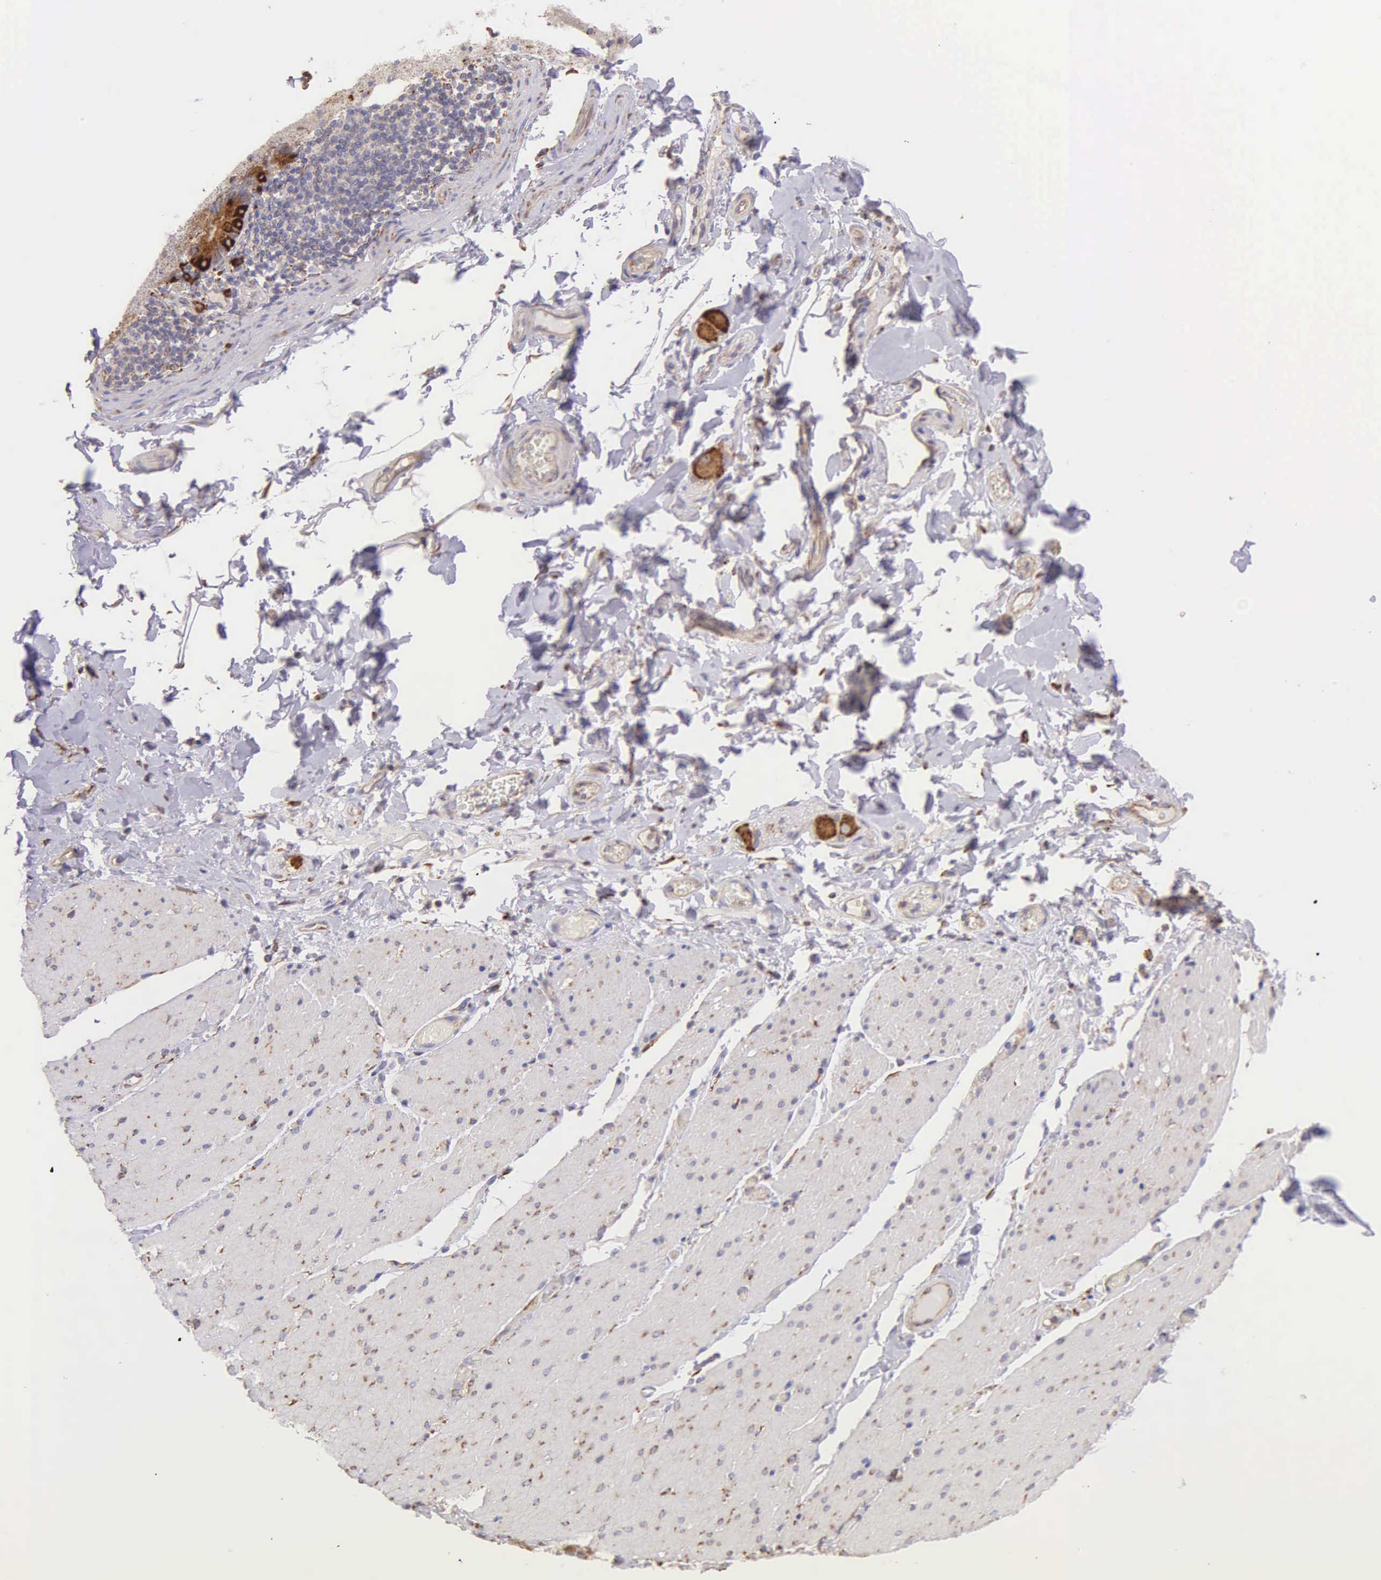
{"staining": {"intensity": "negative", "quantity": "none", "location": "none"}, "tissue": "adipose tissue", "cell_type": "Adipocytes", "image_type": "normal", "snomed": [{"axis": "morphology", "description": "Normal tissue, NOS"}, {"axis": "topography", "description": "Duodenum"}], "caption": "Immunohistochemical staining of benign human adipose tissue shows no significant staining in adipocytes. Nuclei are stained in blue.", "gene": "CKAP4", "patient": {"sex": "male", "age": 63}}